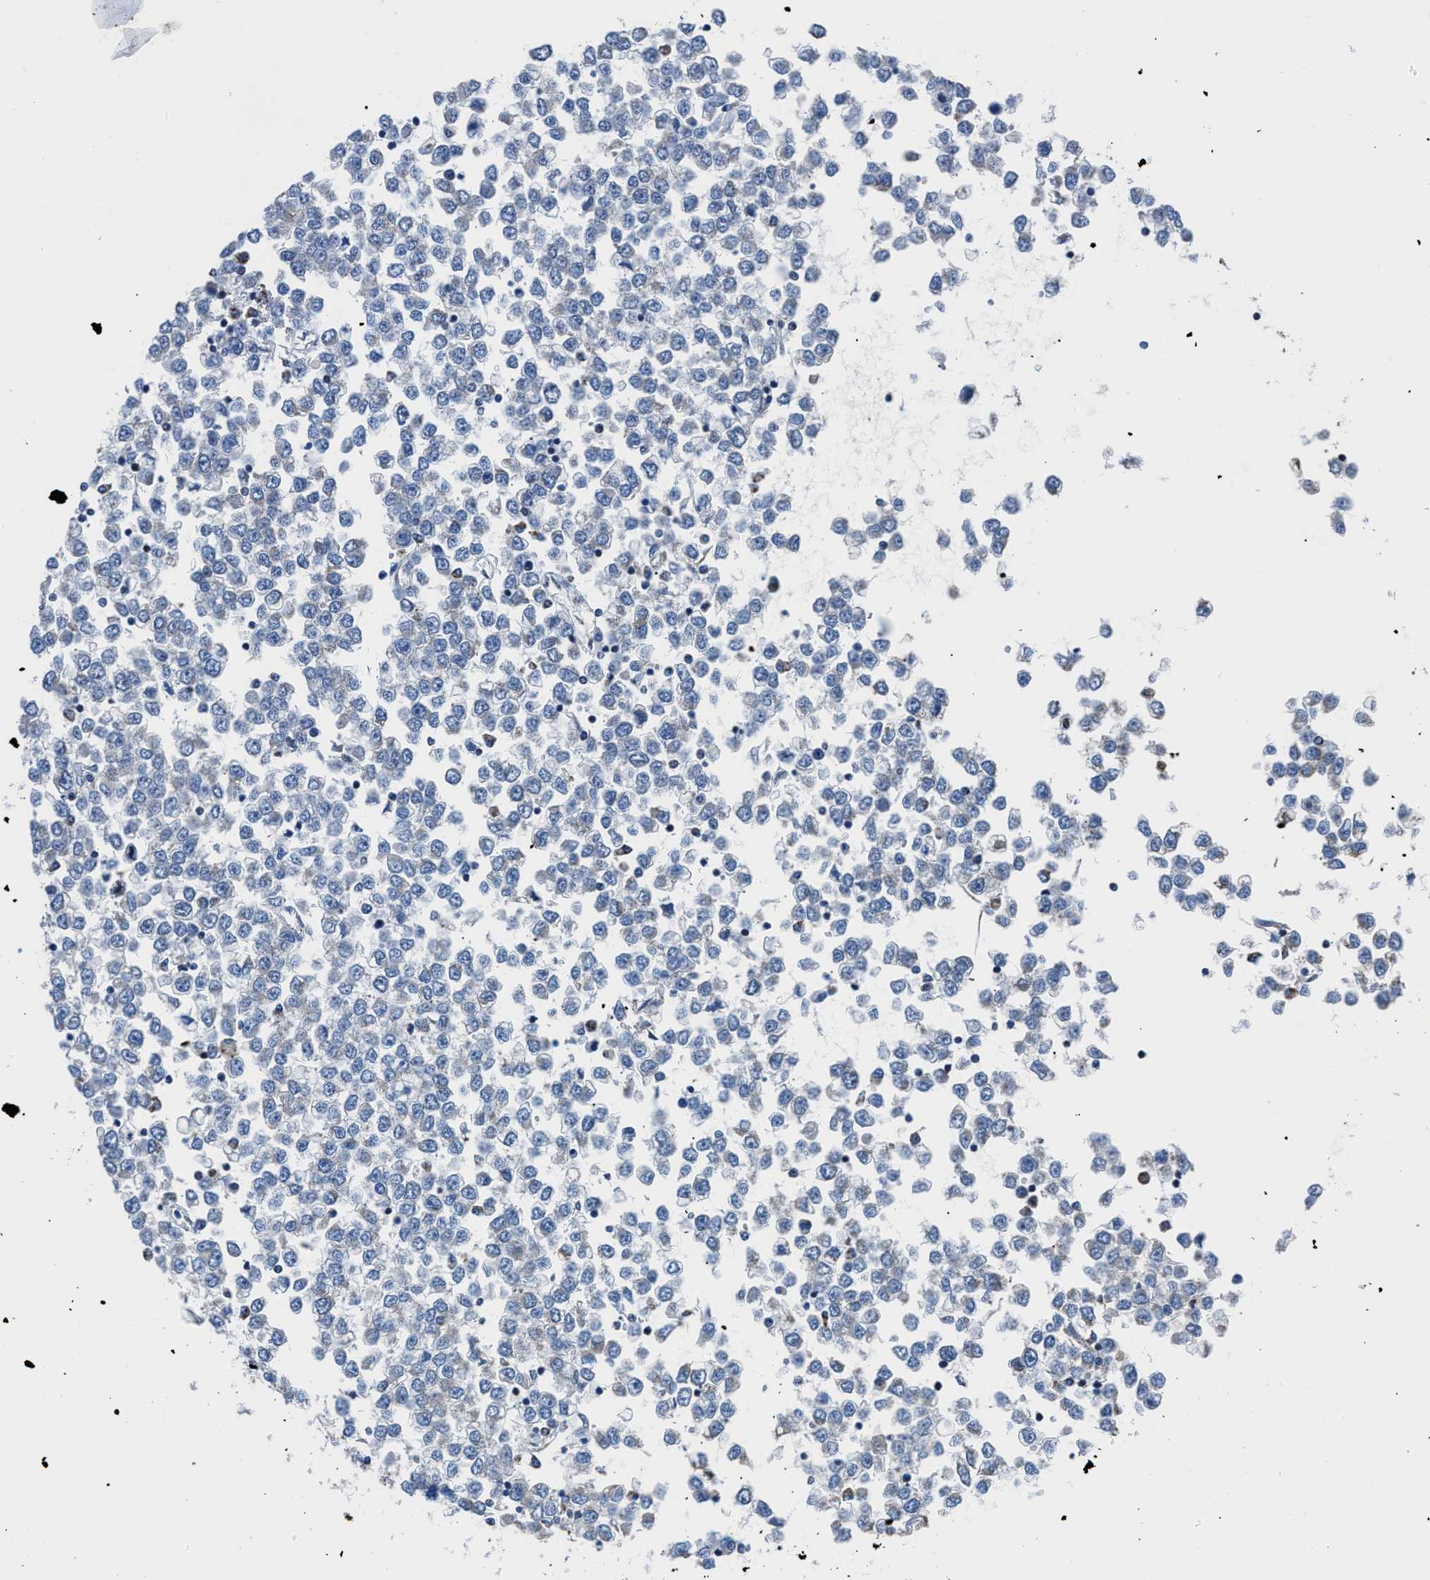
{"staining": {"intensity": "negative", "quantity": "none", "location": "none"}, "tissue": "testis cancer", "cell_type": "Tumor cells", "image_type": "cancer", "snomed": [{"axis": "morphology", "description": "Seminoma, NOS"}, {"axis": "topography", "description": "Testis"}], "caption": "This micrograph is of testis seminoma stained with IHC to label a protein in brown with the nuclei are counter-stained blue. There is no staining in tumor cells.", "gene": "LMO2", "patient": {"sex": "male", "age": 65}}